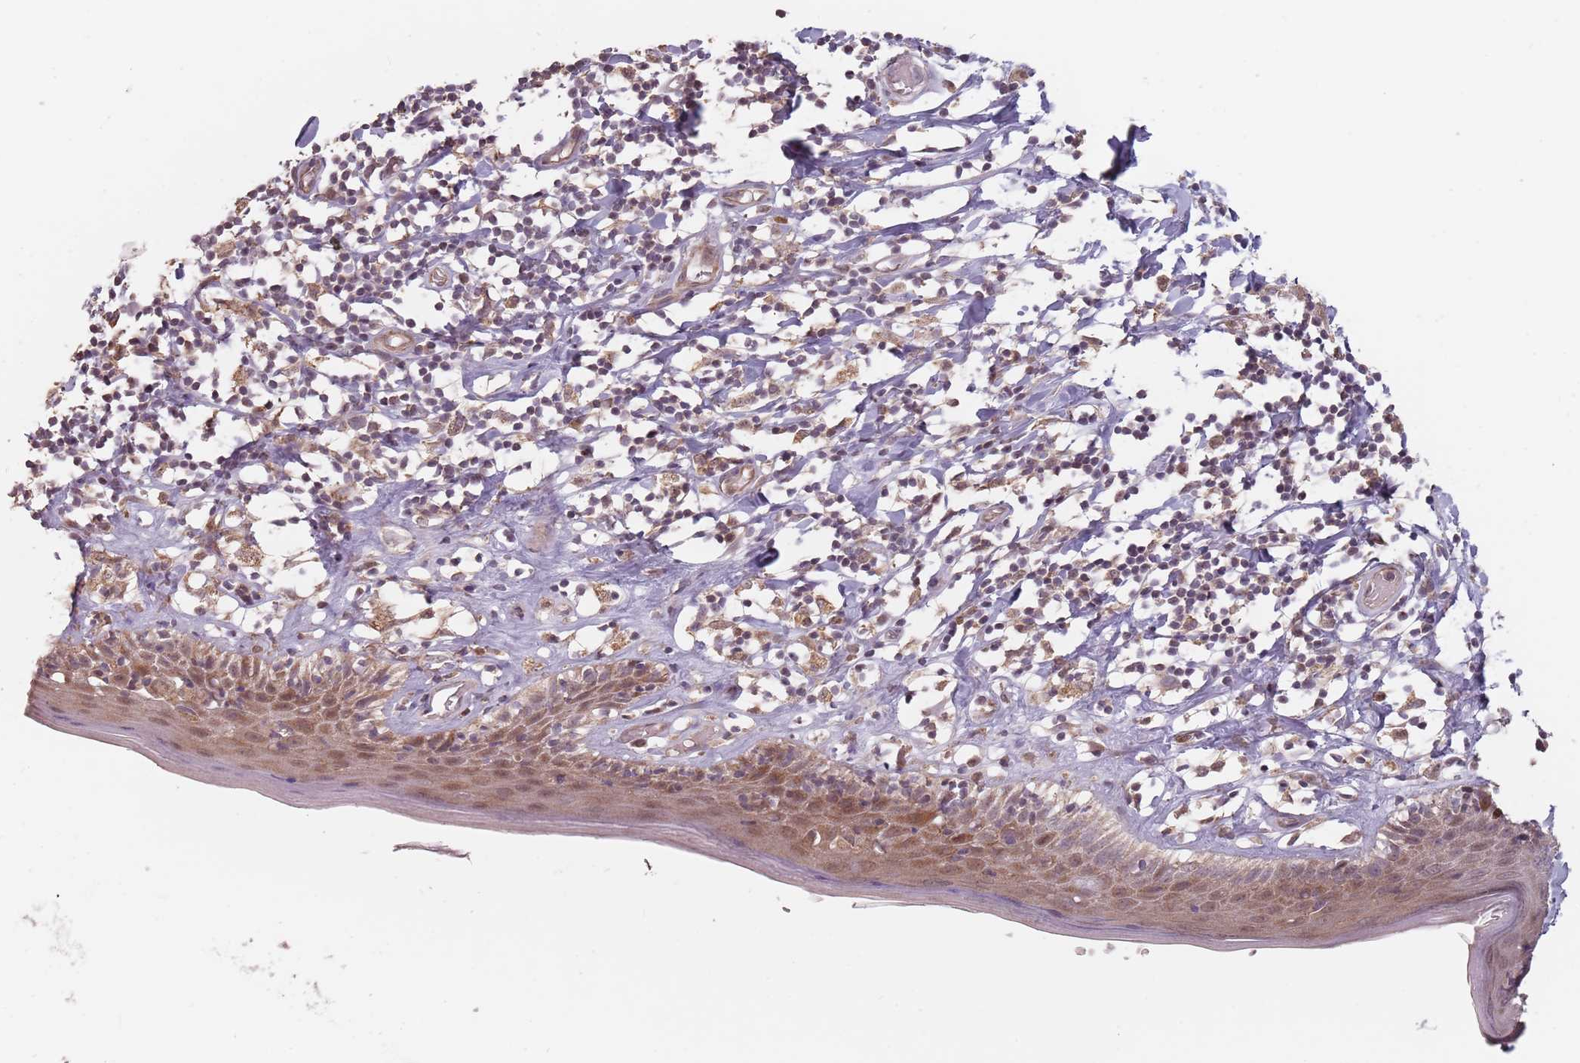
{"staining": {"intensity": "moderate", "quantity": ">75%", "location": "cytoplasmic/membranous"}, "tissue": "skin", "cell_type": "Epidermal cells", "image_type": "normal", "snomed": [{"axis": "morphology", "description": "Normal tissue, NOS"}, {"axis": "topography", "description": "Adipose tissue"}, {"axis": "topography", "description": "Vascular tissue"}, {"axis": "topography", "description": "Vulva"}, {"axis": "topography", "description": "Peripheral nerve tissue"}], "caption": "The photomicrograph displays a brown stain indicating the presence of a protein in the cytoplasmic/membranous of epidermal cells in skin.", "gene": "VPS52", "patient": {"sex": "female", "age": 86}}